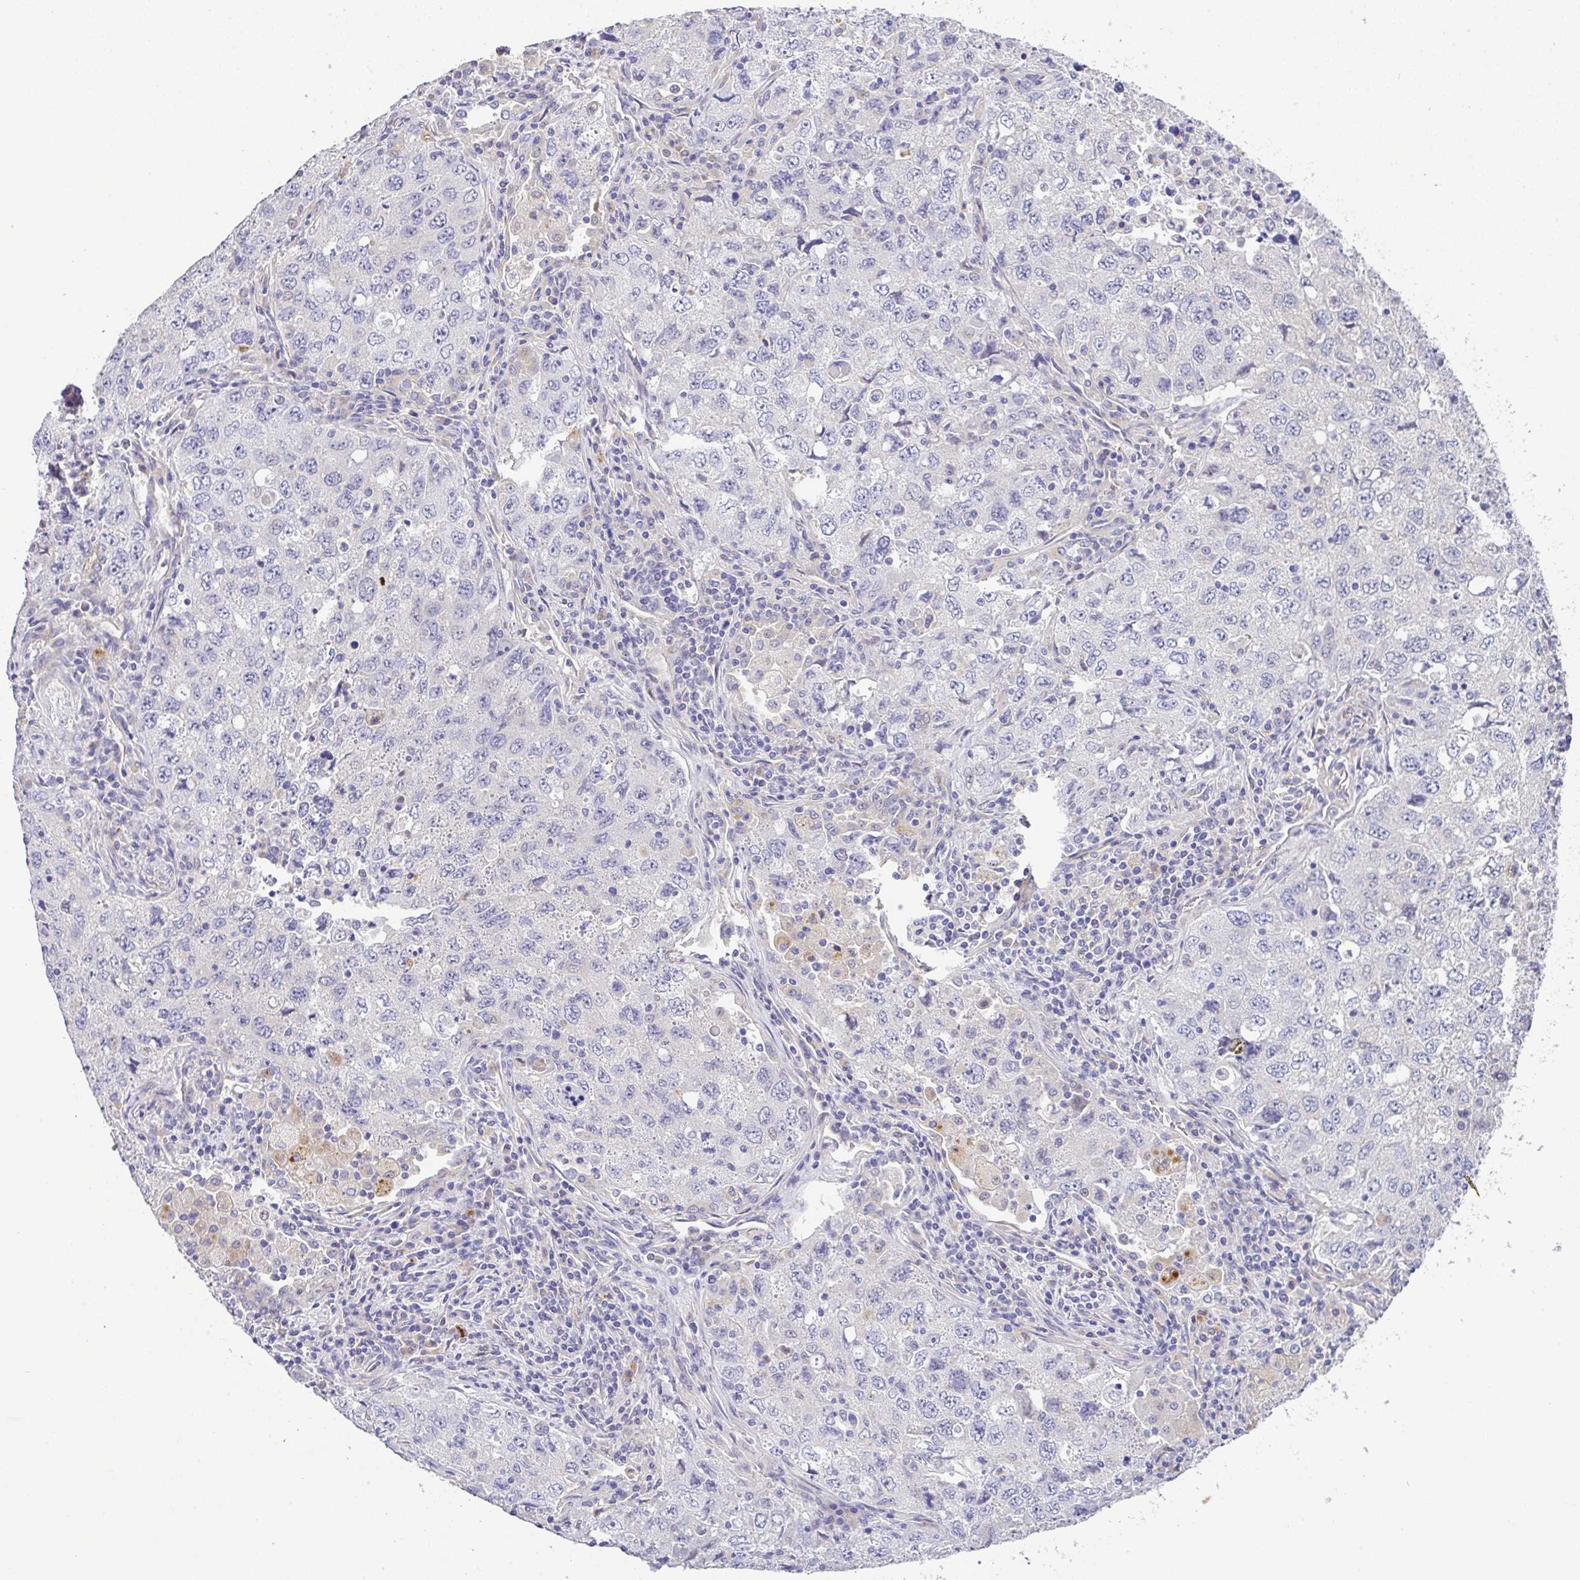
{"staining": {"intensity": "negative", "quantity": "none", "location": "none"}, "tissue": "lung cancer", "cell_type": "Tumor cells", "image_type": "cancer", "snomed": [{"axis": "morphology", "description": "Adenocarcinoma, NOS"}, {"axis": "topography", "description": "Lung"}], "caption": "Immunohistochemistry of lung cancer shows no staining in tumor cells.", "gene": "EPN3", "patient": {"sex": "female", "age": 57}}